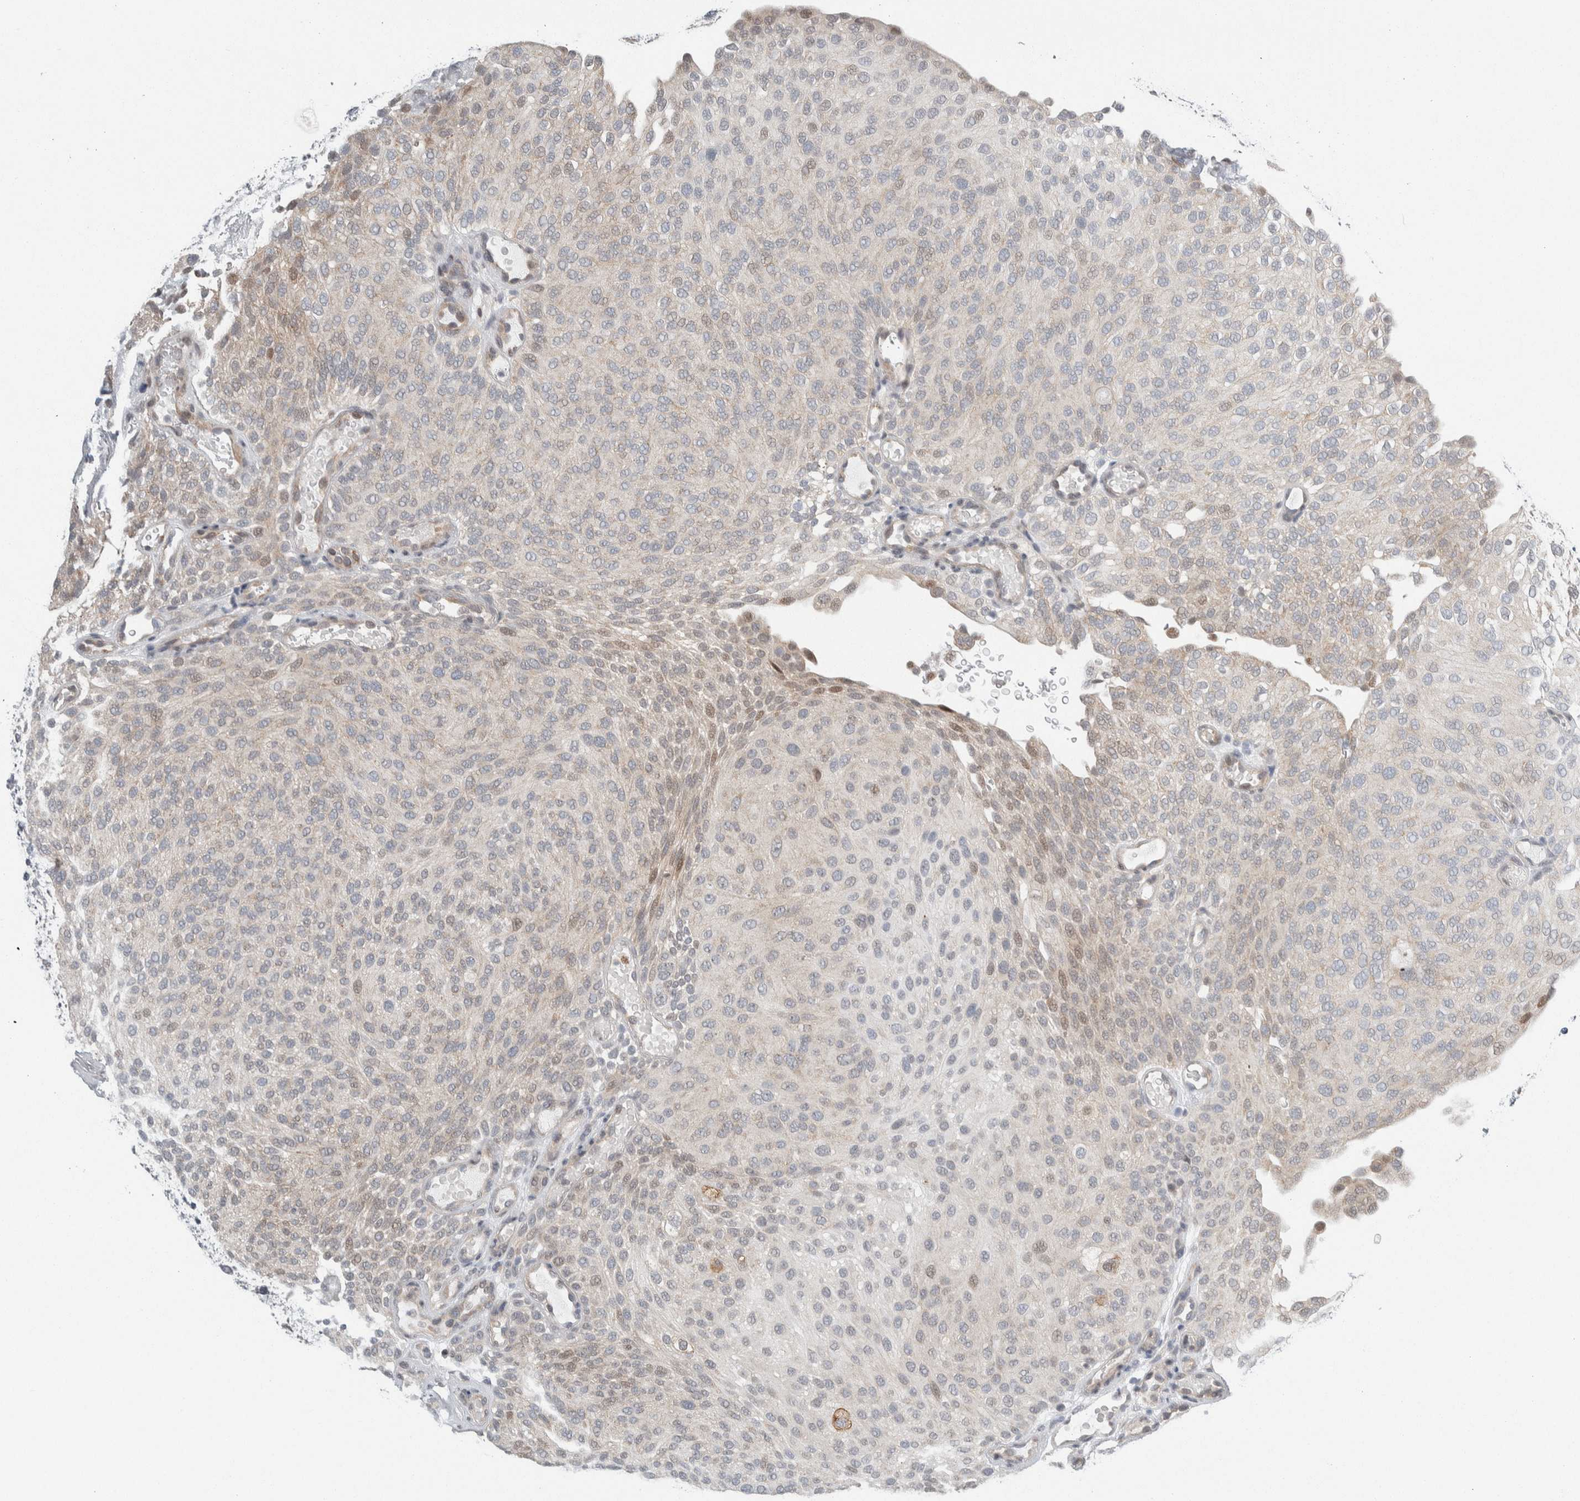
{"staining": {"intensity": "moderate", "quantity": "<25%", "location": "nuclear"}, "tissue": "urothelial cancer", "cell_type": "Tumor cells", "image_type": "cancer", "snomed": [{"axis": "morphology", "description": "Urothelial carcinoma, Low grade"}, {"axis": "topography", "description": "Urinary bladder"}], "caption": "Immunohistochemical staining of human low-grade urothelial carcinoma reveals low levels of moderate nuclear protein expression in approximately <25% of tumor cells. (DAB IHC, brown staining for protein, blue staining for nuclei).", "gene": "NEUROD1", "patient": {"sex": "male", "age": 78}}